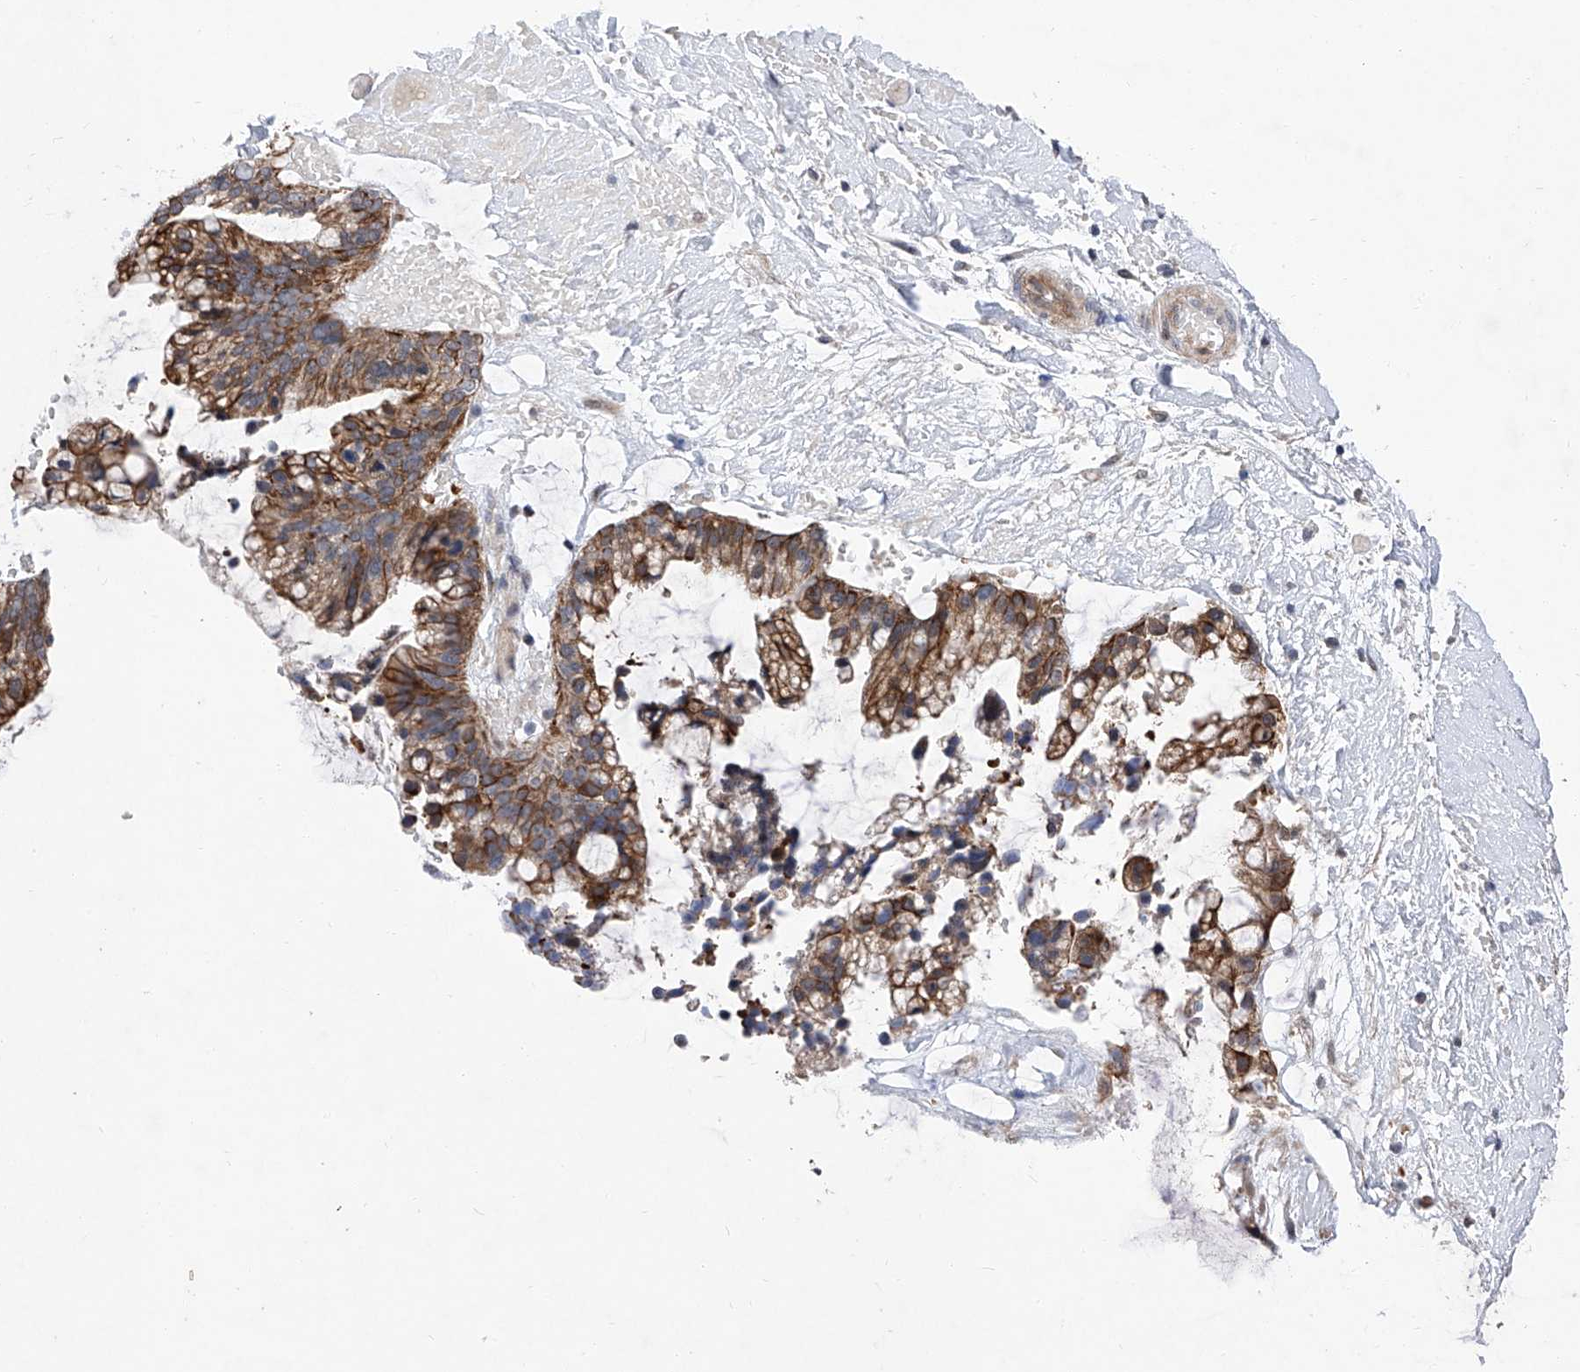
{"staining": {"intensity": "moderate", "quantity": ">75%", "location": "cytoplasmic/membranous"}, "tissue": "ovarian cancer", "cell_type": "Tumor cells", "image_type": "cancer", "snomed": [{"axis": "morphology", "description": "Cystadenocarcinoma, mucinous, NOS"}, {"axis": "topography", "description": "Ovary"}], "caption": "About >75% of tumor cells in ovarian cancer (mucinous cystadenocarcinoma) show moderate cytoplasmic/membranous protein expression as visualized by brown immunohistochemical staining.", "gene": "FARP2", "patient": {"sex": "female", "age": 39}}